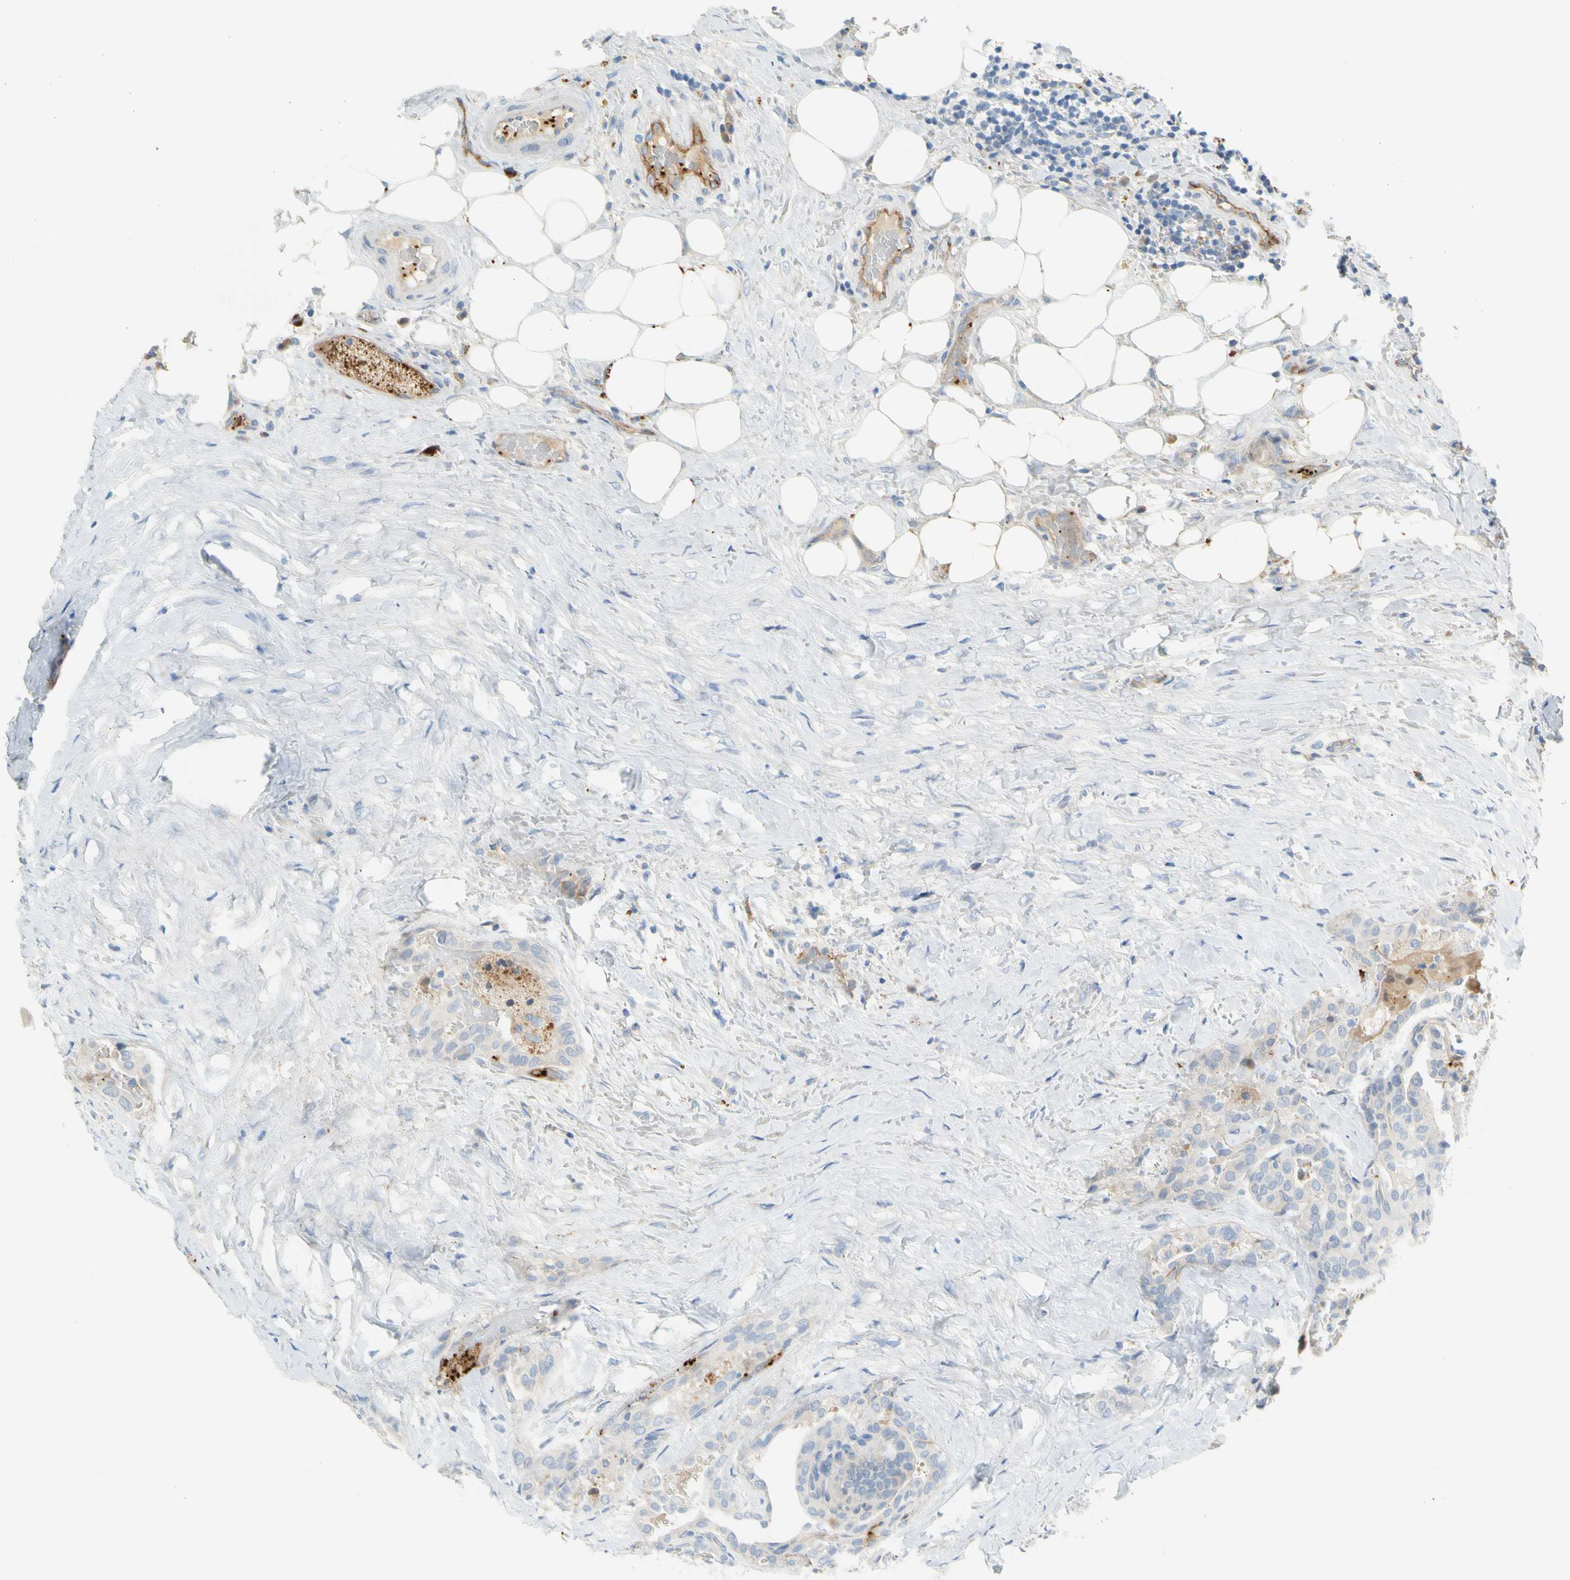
{"staining": {"intensity": "weak", "quantity": "<25%", "location": "cytoplasmic/membranous"}, "tissue": "thyroid cancer", "cell_type": "Tumor cells", "image_type": "cancer", "snomed": [{"axis": "morphology", "description": "Papillary adenocarcinoma, NOS"}, {"axis": "topography", "description": "Thyroid gland"}], "caption": "The image exhibits no staining of tumor cells in thyroid cancer (papillary adenocarcinoma).", "gene": "PPBP", "patient": {"sex": "male", "age": 77}}